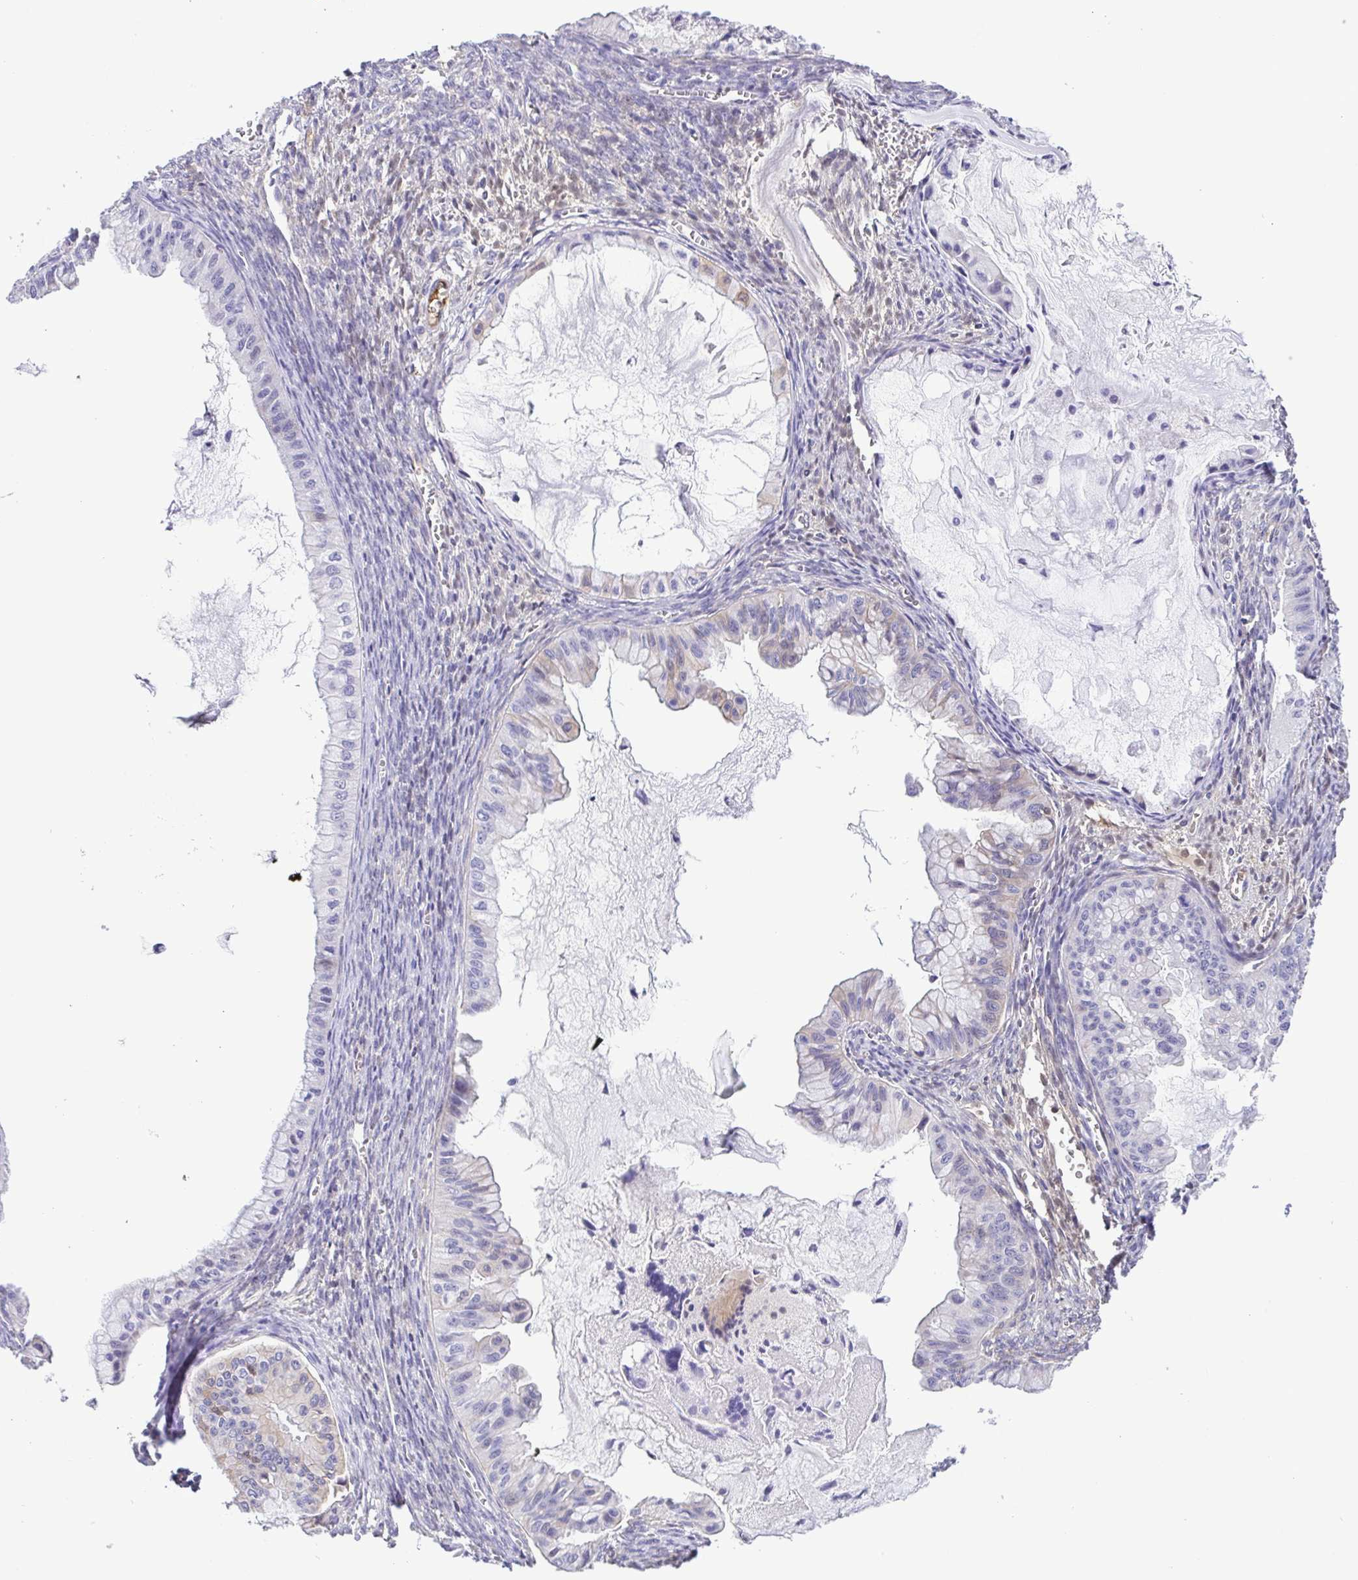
{"staining": {"intensity": "negative", "quantity": "none", "location": "none"}, "tissue": "ovarian cancer", "cell_type": "Tumor cells", "image_type": "cancer", "snomed": [{"axis": "morphology", "description": "Cystadenocarcinoma, mucinous, NOS"}, {"axis": "topography", "description": "Ovary"}], "caption": "IHC of human mucinous cystadenocarcinoma (ovarian) reveals no positivity in tumor cells.", "gene": "IGFL1", "patient": {"sex": "female", "age": 72}}